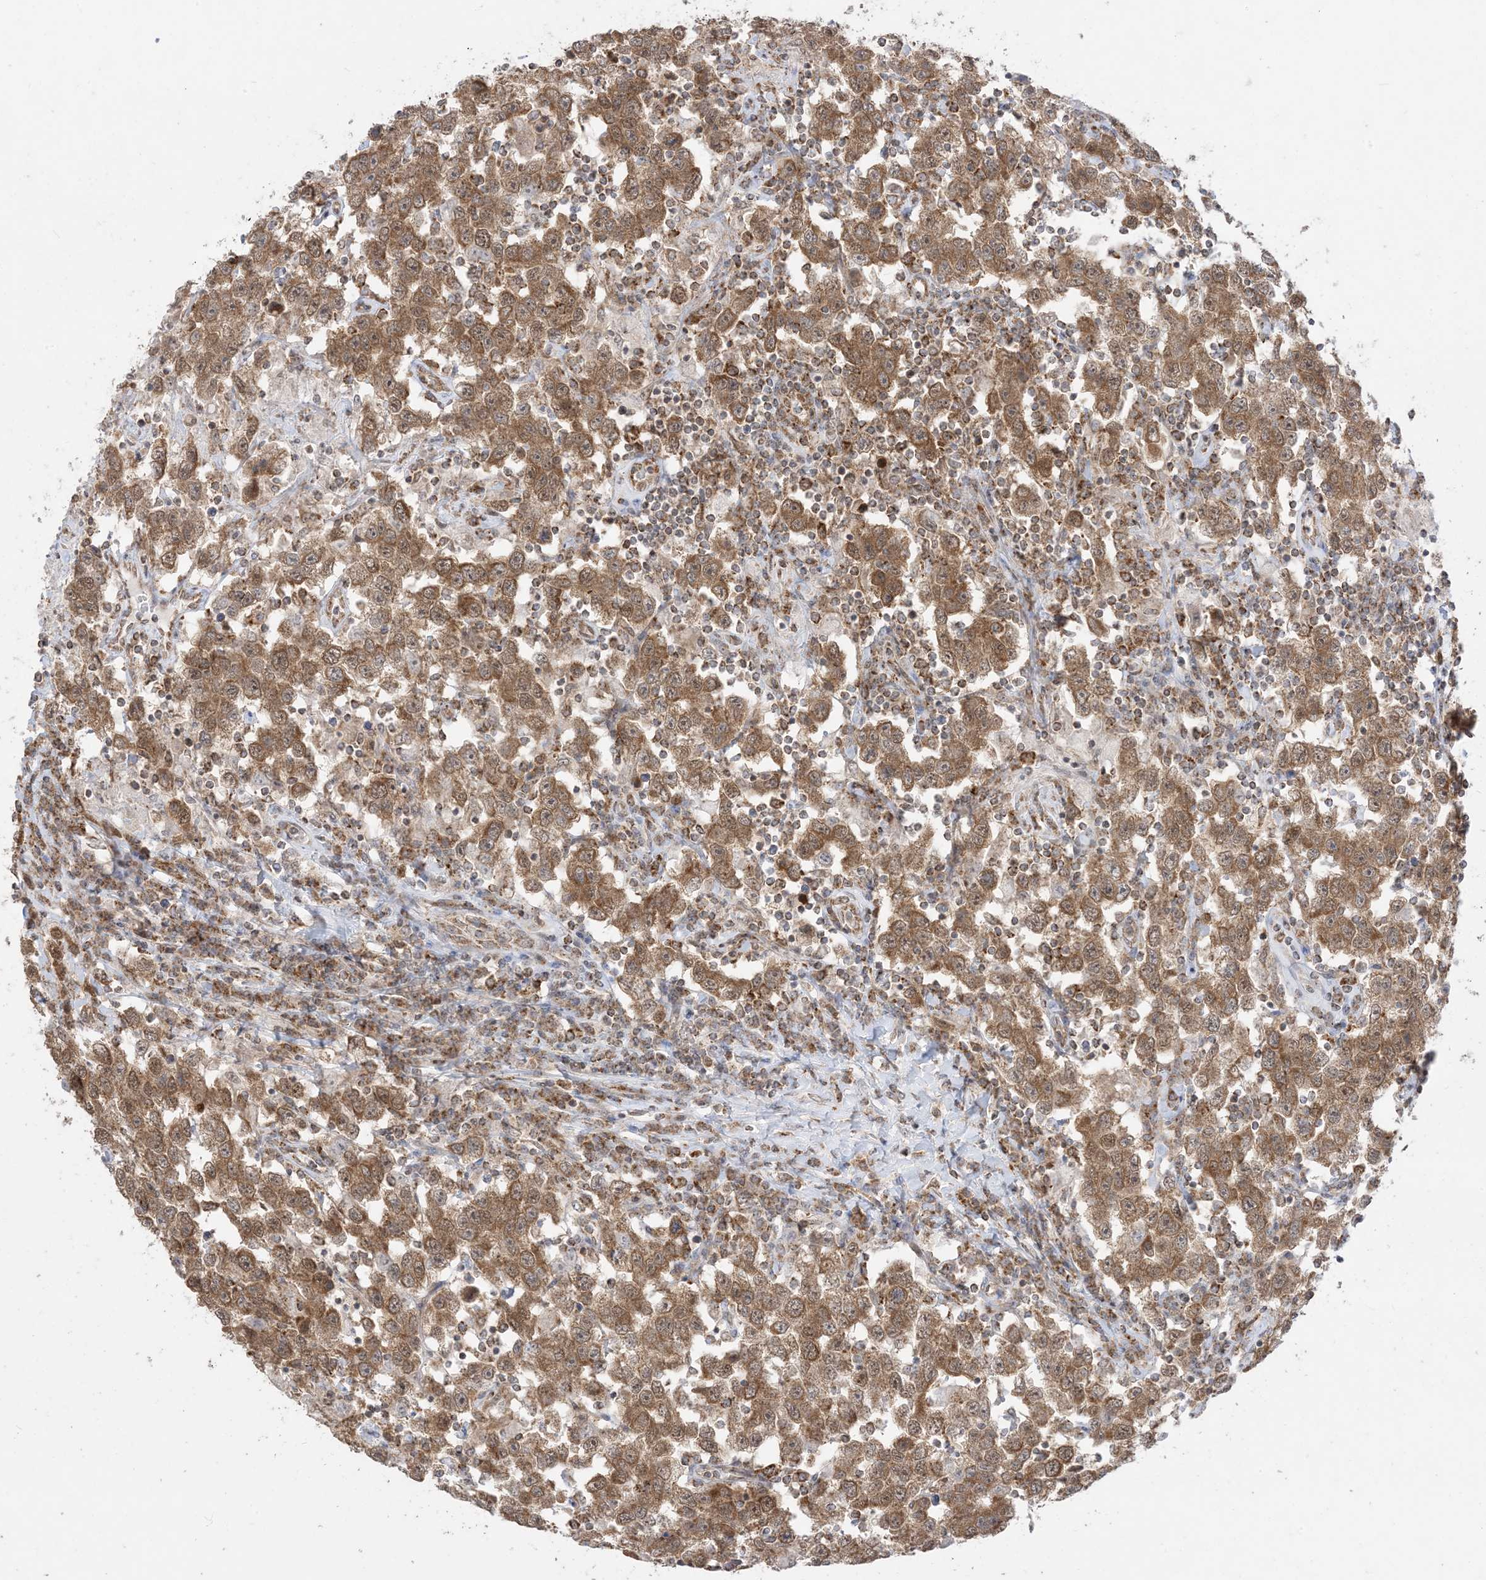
{"staining": {"intensity": "moderate", "quantity": ">75%", "location": "cytoplasmic/membranous"}, "tissue": "testis cancer", "cell_type": "Tumor cells", "image_type": "cancer", "snomed": [{"axis": "morphology", "description": "Seminoma, NOS"}, {"axis": "topography", "description": "Testis"}], "caption": "Brown immunohistochemical staining in human testis cancer exhibits moderate cytoplasmic/membranous positivity in about >75% of tumor cells.", "gene": "KANSL3", "patient": {"sex": "male", "age": 41}}